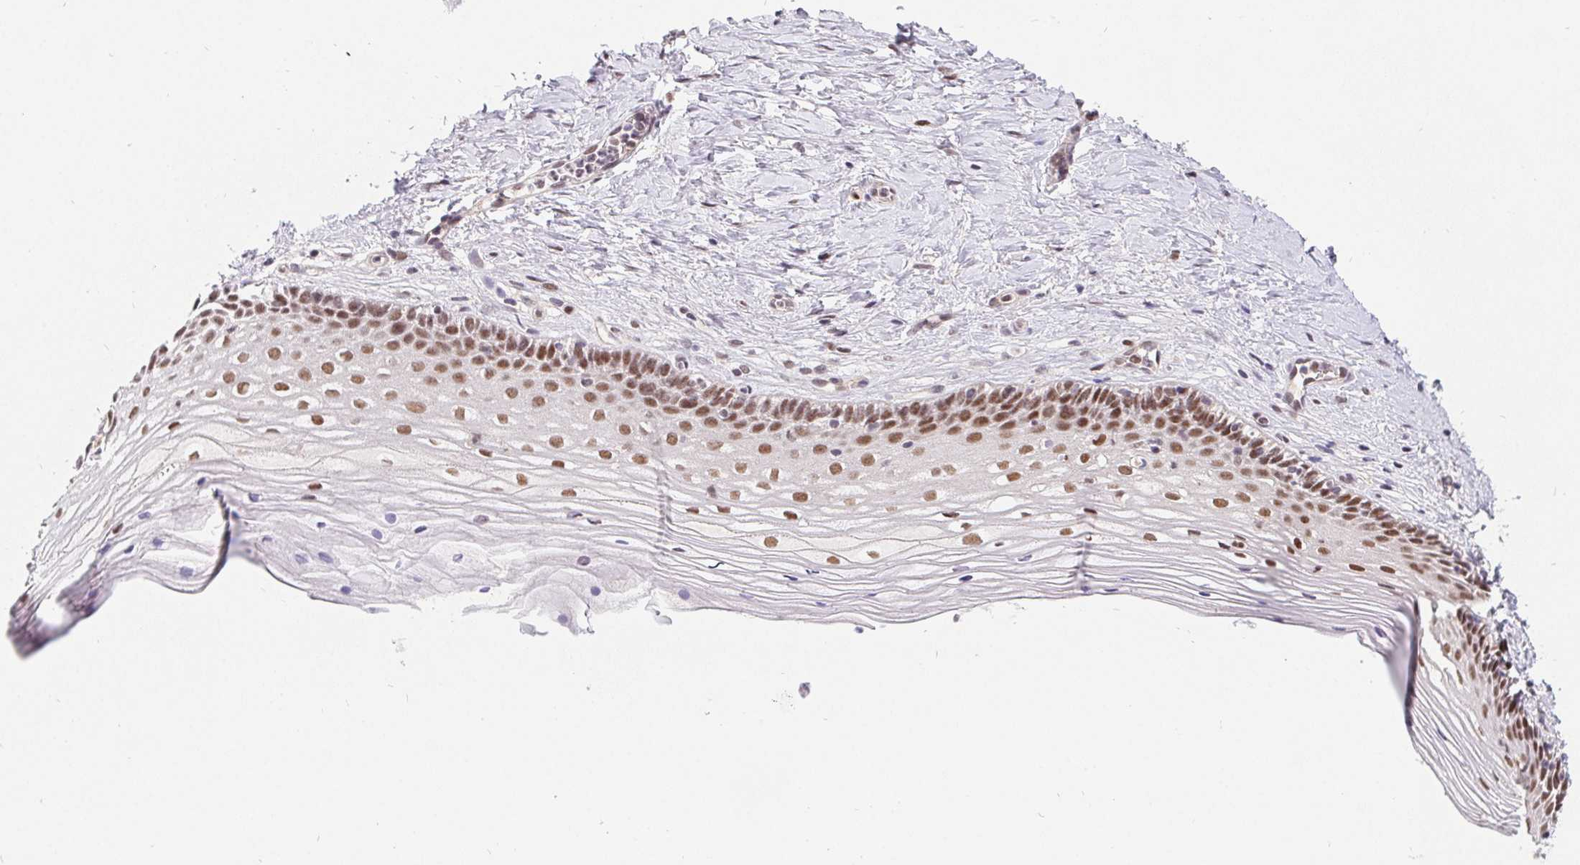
{"staining": {"intensity": "moderate", "quantity": ">75%", "location": "nuclear"}, "tissue": "vagina", "cell_type": "Squamous epithelial cells", "image_type": "normal", "snomed": [{"axis": "morphology", "description": "Normal tissue, NOS"}, {"axis": "topography", "description": "Vagina"}], "caption": "Human vagina stained with a protein marker exhibits moderate staining in squamous epithelial cells.", "gene": "POU2F1", "patient": {"sex": "female", "age": 45}}